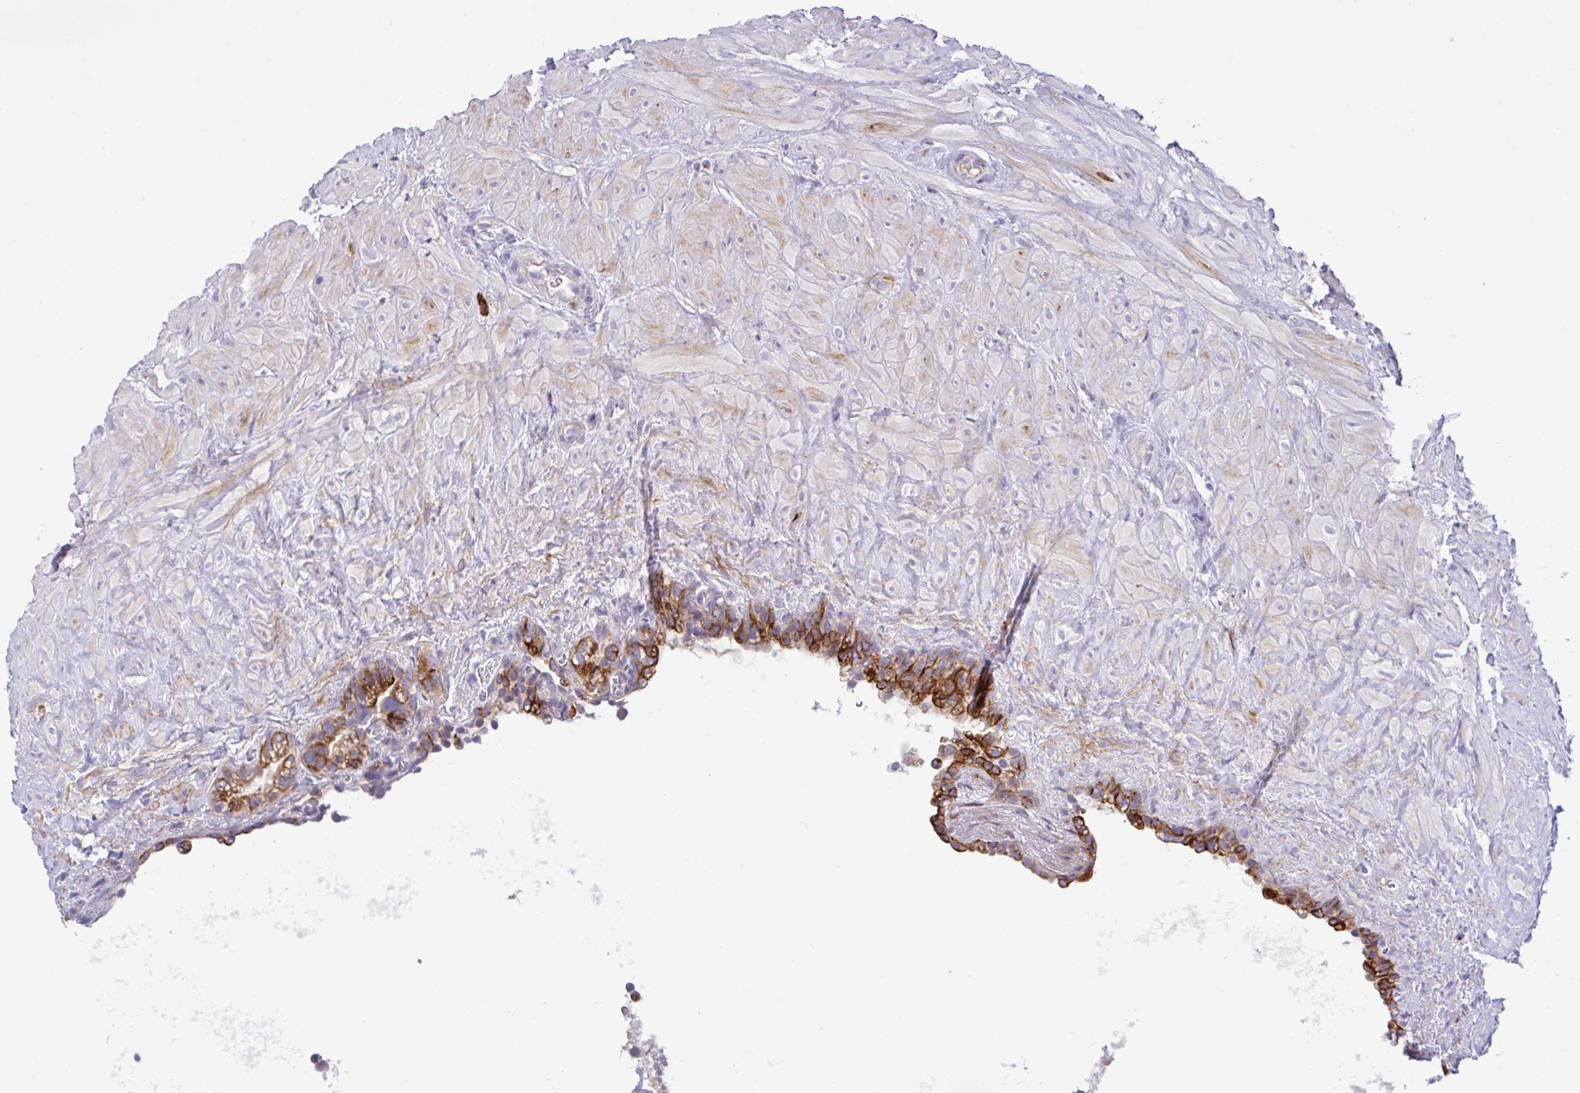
{"staining": {"intensity": "strong", "quantity": "25%-75%", "location": "cytoplasmic/membranous"}, "tissue": "seminal vesicle", "cell_type": "Glandular cells", "image_type": "normal", "snomed": [{"axis": "morphology", "description": "Normal tissue, NOS"}, {"axis": "topography", "description": "Seminal veicle"}], "caption": "Strong cytoplasmic/membranous expression is present in approximately 25%-75% of glandular cells in benign seminal vesicle. (brown staining indicates protein expression, while blue staining denotes nuclei).", "gene": "FBXL20", "patient": {"sex": "male", "age": 76}}